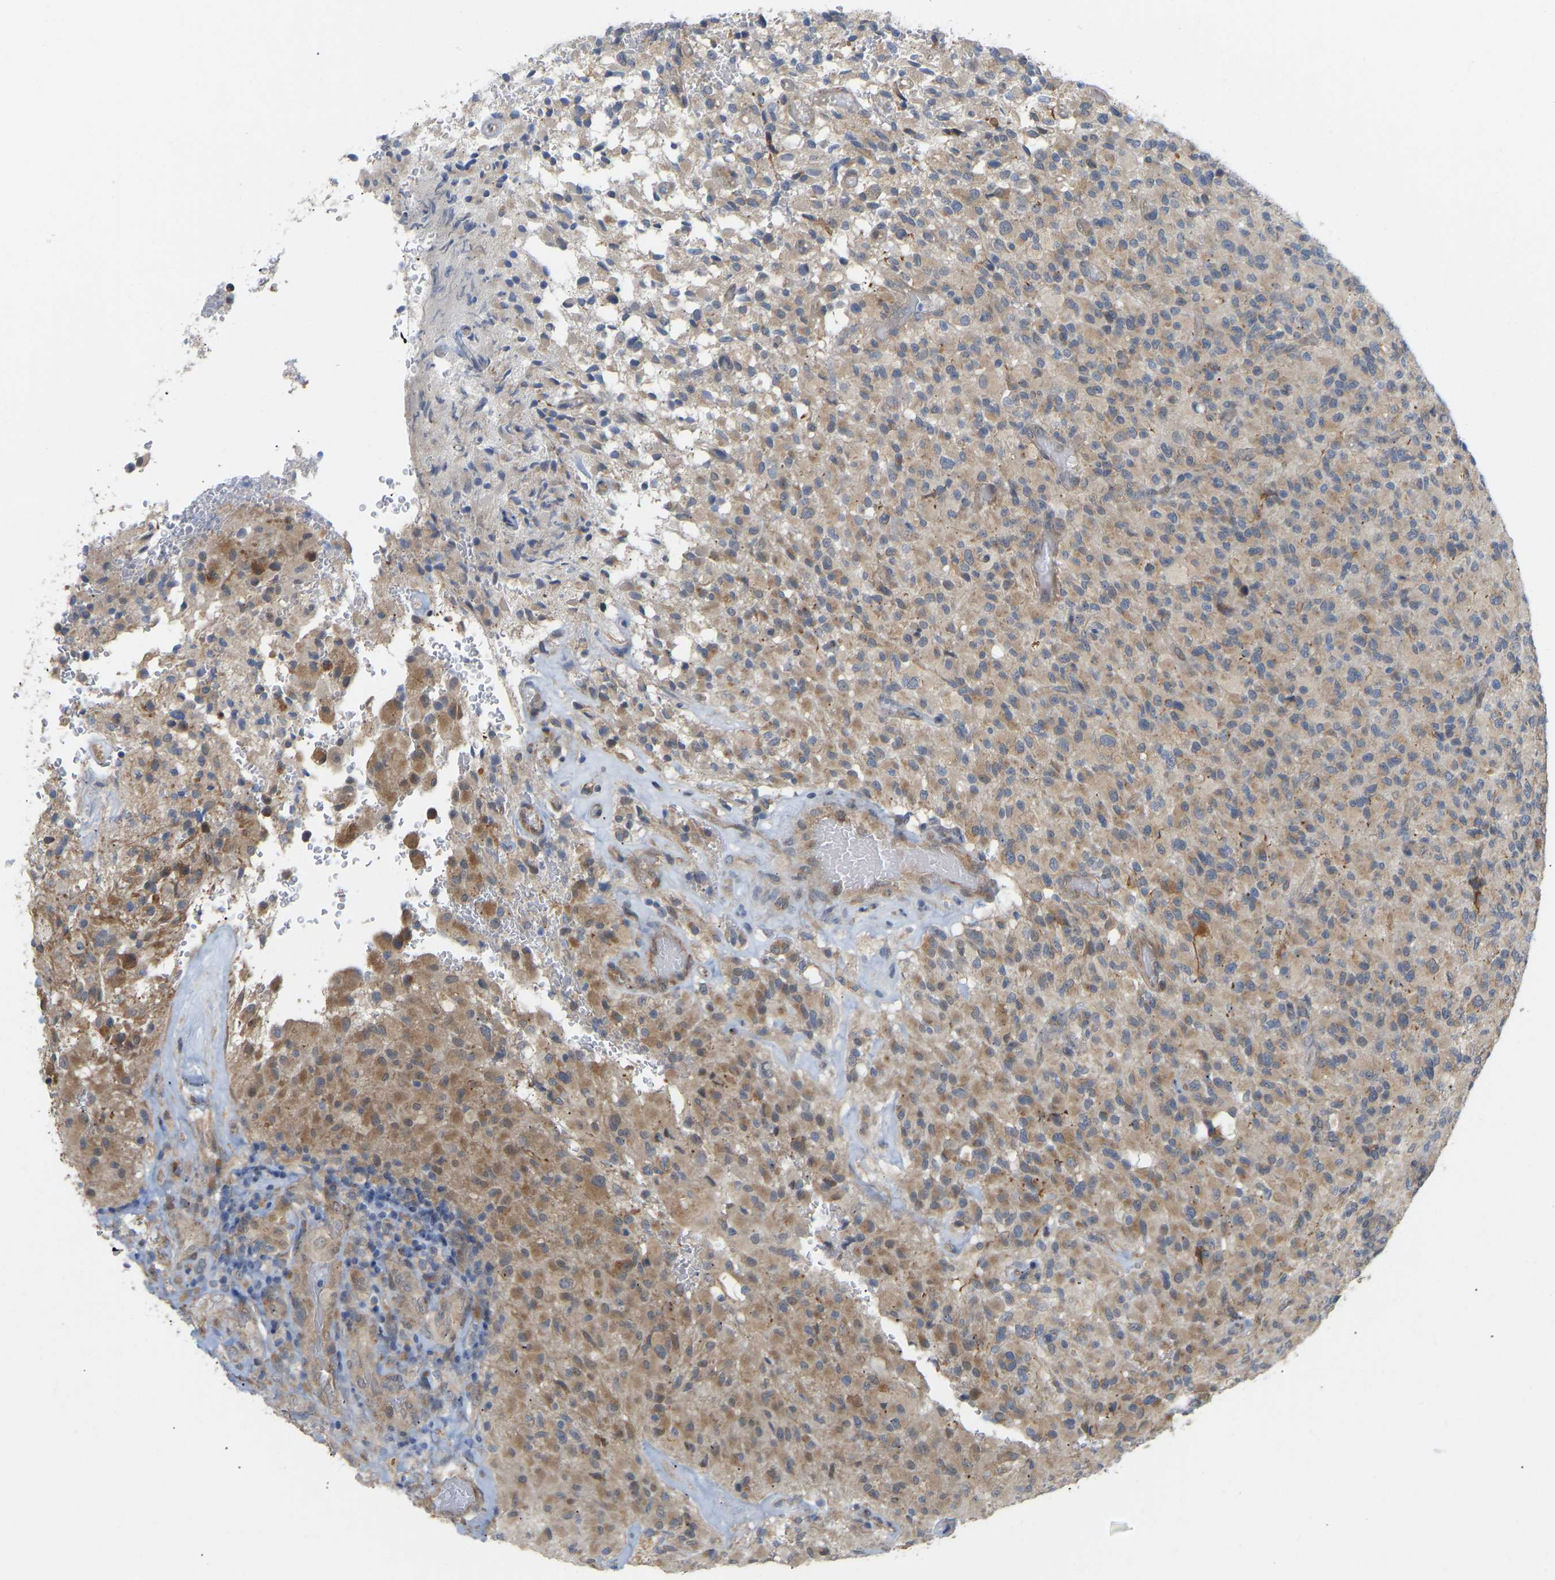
{"staining": {"intensity": "moderate", "quantity": ">75%", "location": "cytoplasmic/membranous"}, "tissue": "glioma", "cell_type": "Tumor cells", "image_type": "cancer", "snomed": [{"axis": "morphology", "description": "Glioma, malignant, High grade"}, {"axis": "topography", "description": "Brain"}], "caption": "The micrograph shows immunohistochemical staining of malignant glioma (high-grade). There is moderate cytoplasmic/membranous expression is present in about >75% of tumor cells. (DAB (3,3'-diaminobenzidine) = brown stain, brightfield microscopy at high magnification).", "gene": "BEND3", "patient": {"sex": "male", "age": 71}}